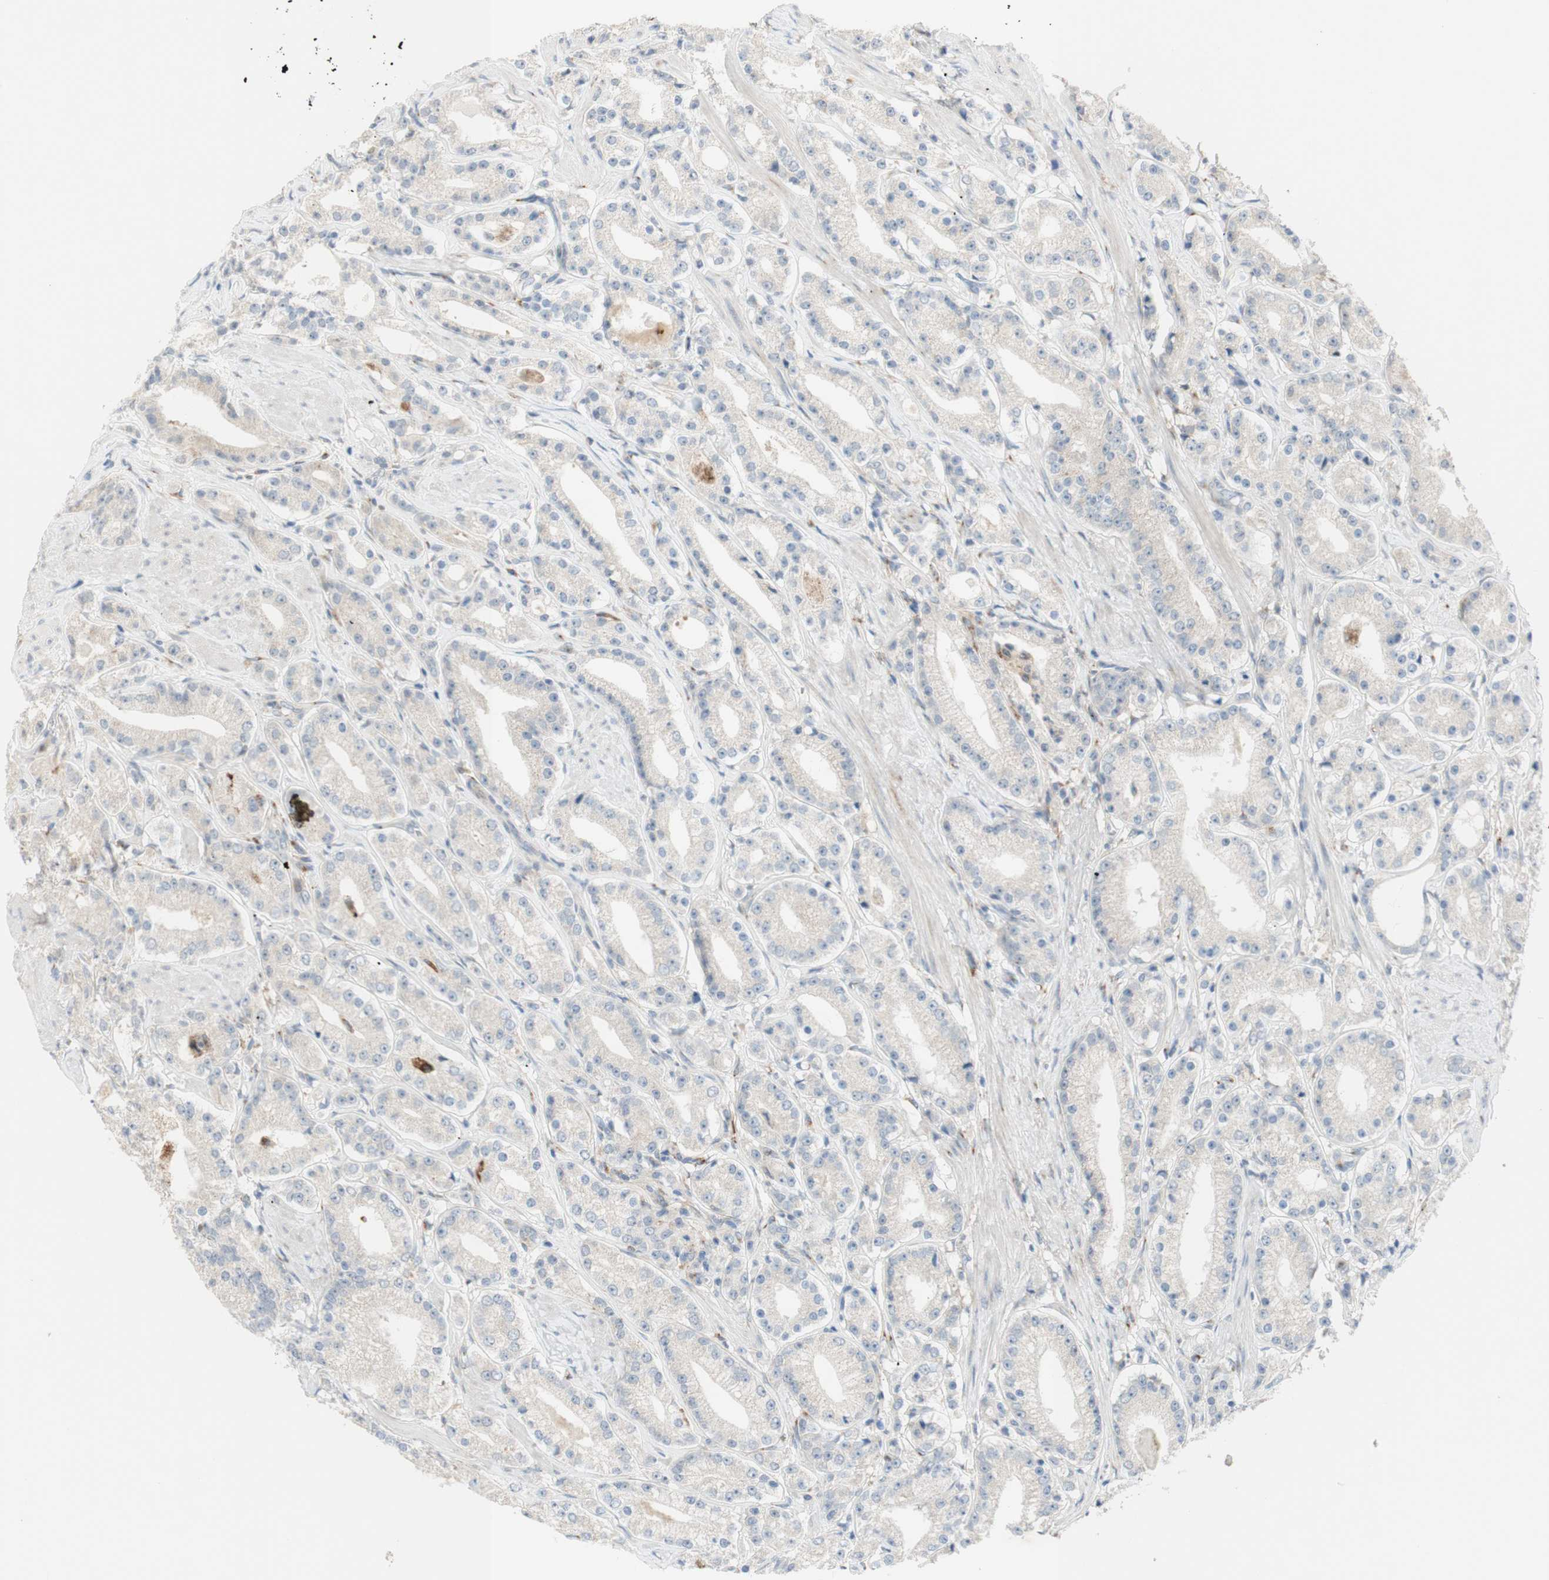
{"staining": {"intensity": "negative", "quantity": "none", "location": "none"}, "tissue": "prostate cancer", "cell_type": "Tumor cells", "image_type": "cancer", "snomed": [{"axis": "morphology", "description": "Adenocarcinoma, Low grade"}, {"axis": "topography", "description": "Prostate"}], "caption": "Human prostate cancer stained for a protein using IHC exhibits no expression in tumor cells.", "gene": "GAPT", "patient": {"sex": "male", "age": 63}}